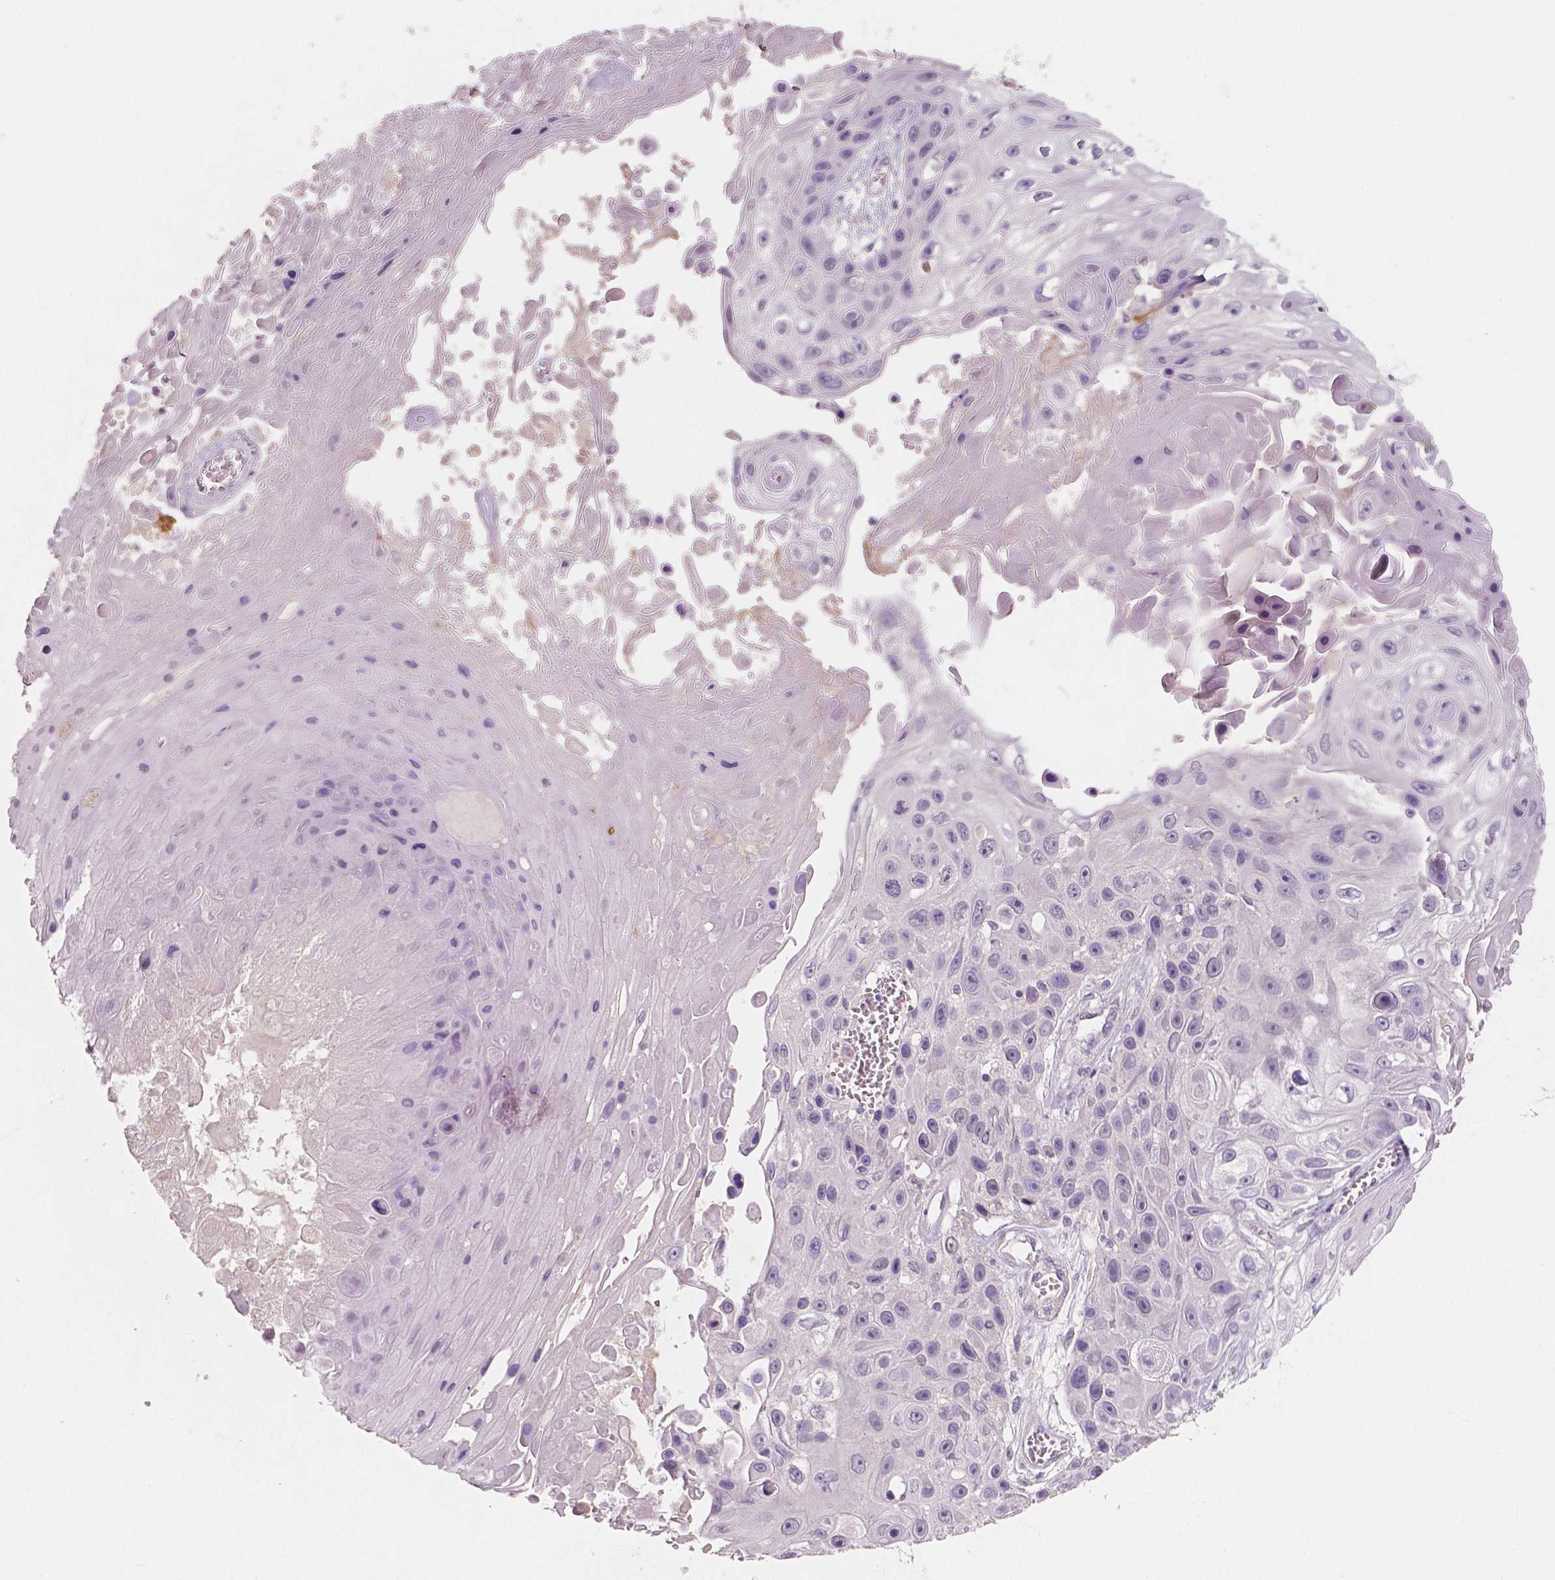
{"staining": {"intensity": "negative", "quantity": "none", "location": "none"}, "tissue": "skin cancer", "cell_type": "Tumor cells", "image_type": "cancer", "snomed": [{"axis": "morphology", "description": "Squamous cell carcinoma, NOS"}, {"axis": "topography", "description": "Skin"}], "caption": "This is an immunohistochemistry (IHC) histopathology image of skin squamous cell carcinoma. There is no staining in tumor cells.", "gene": "APOA4", "patient": {"sex": "male", "age": 82}}